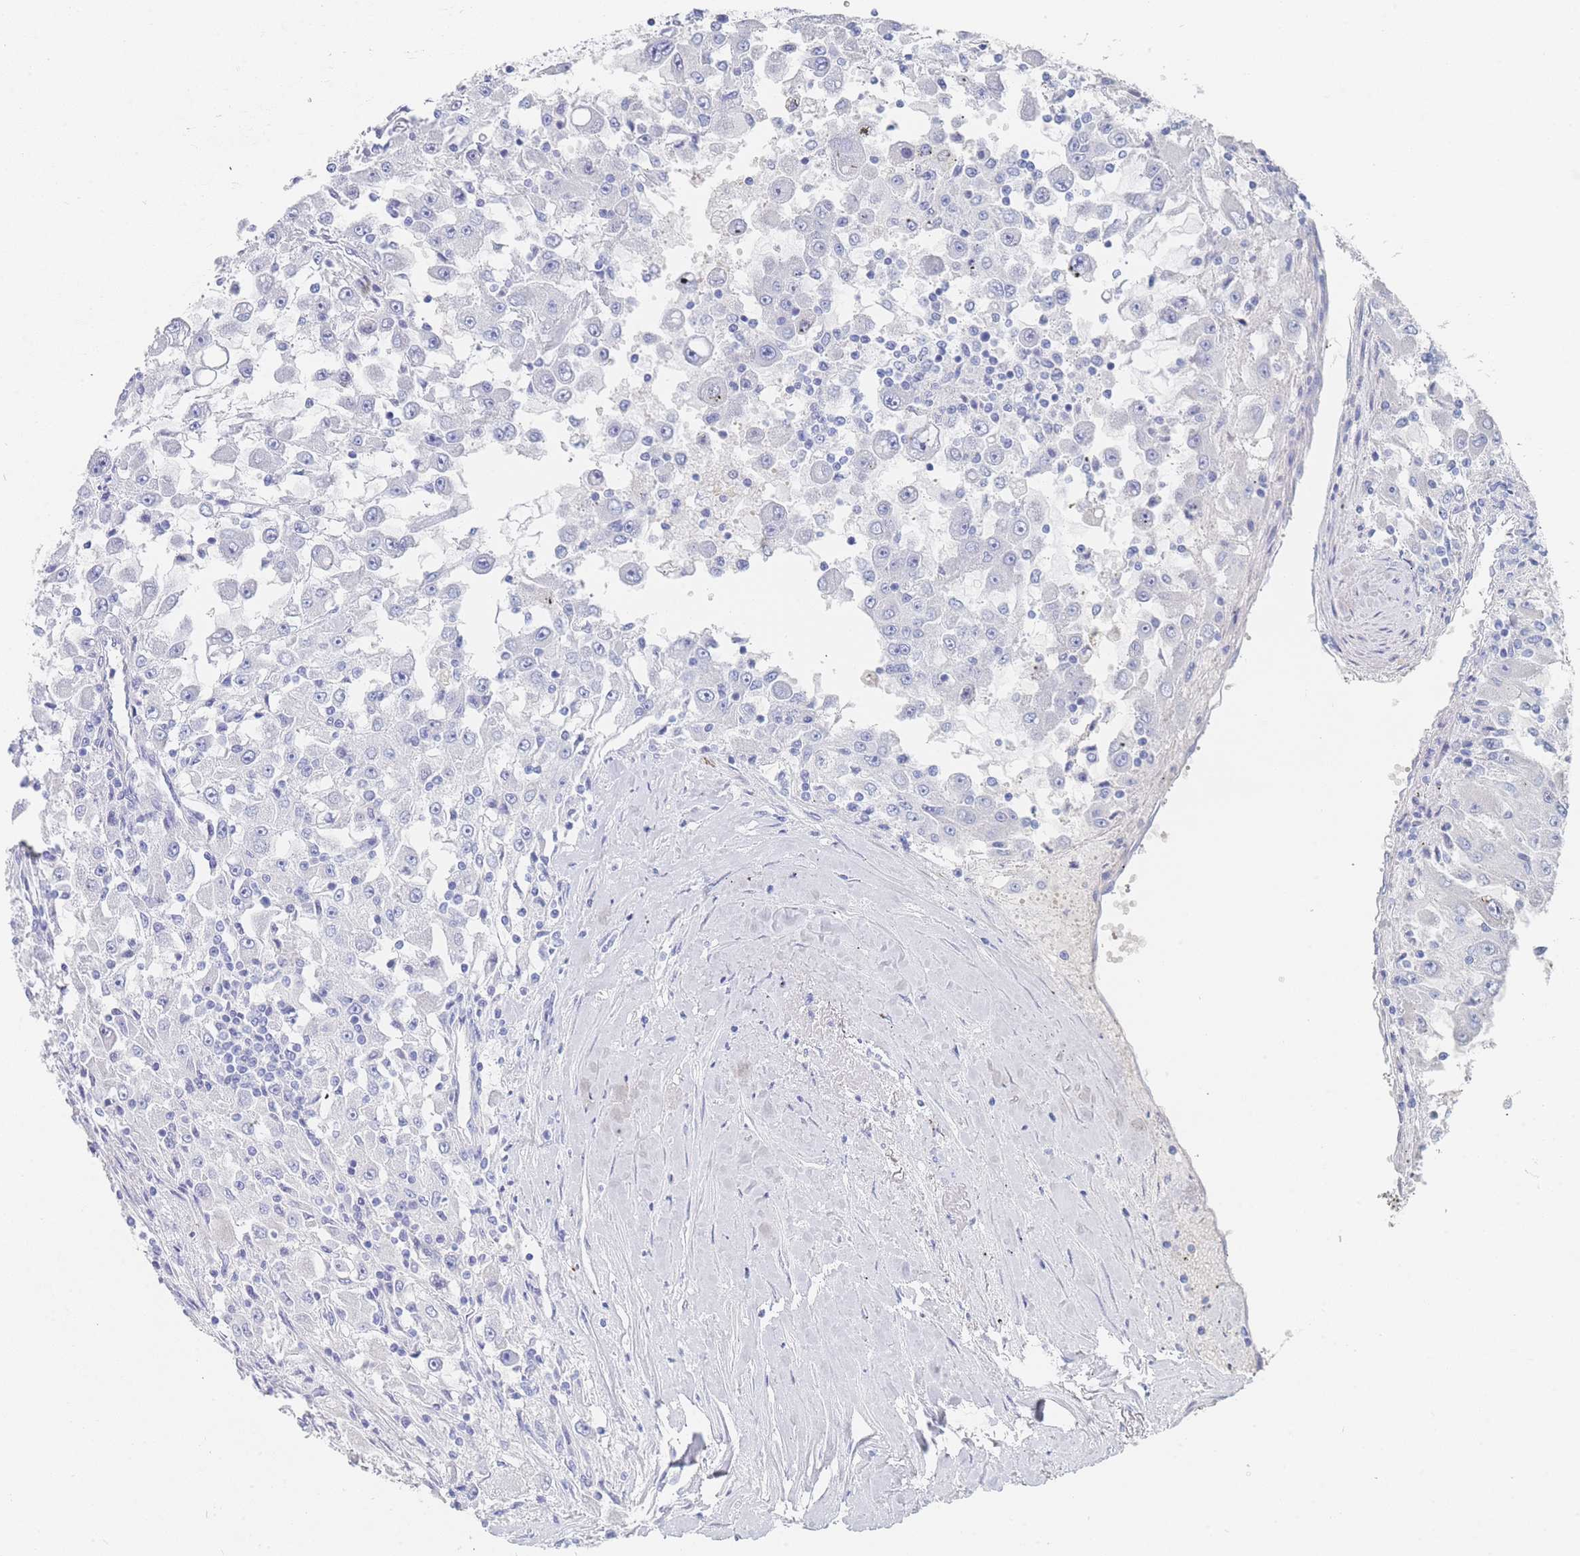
{"staining": {"intensity": "negative", "quantity": "none", "location": "none"}, "tissue": "renal cancer", "cell_type": "Tumor cells", "image_type": "cancer", "snomed": [{"axis": "morphology", "description": "Adenocarcinoma, NOS"}, {"axis": "topography", "description": "Kidney"}], "caption": "DAB (3,3'-diaminobenzidine) immunohistochemical staining of human renal adenocarcinoma demonstrates no significant positivity in tumor cells.", "gene": "SLC25A35", "patient": {"sex": "female", "age": 67}}